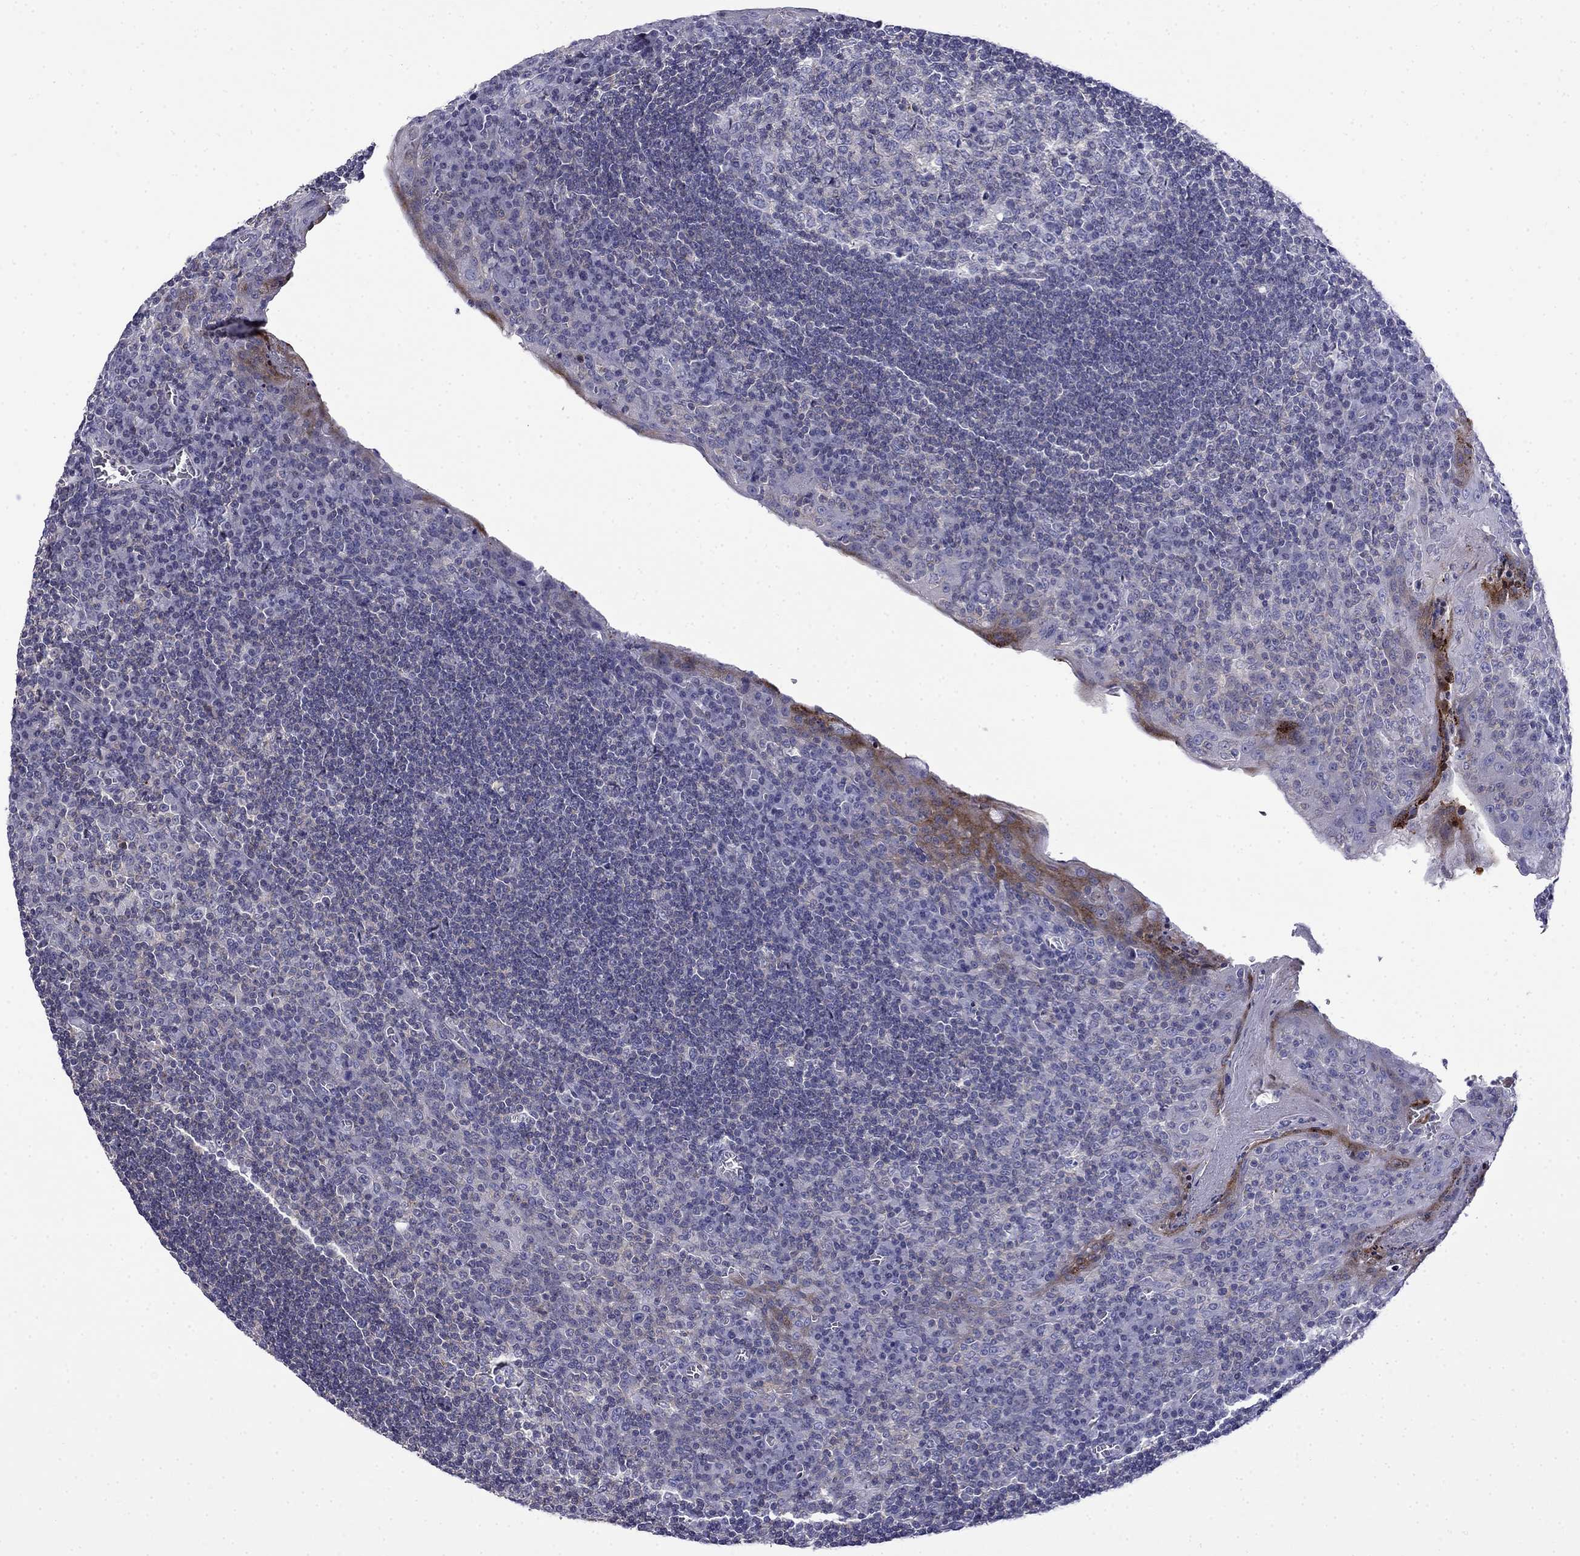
{"staining": {"intensity": "negative", "quantity": "none", "location": "none"}, "tissue": "tonsil", "cell_type": "Germinal center cells", "image_type": "normal", "snomed": [{"axis": "morphology", "description": "Normal tissue, NOS"}, {"axis": "topography", "description": "Tonsil"}], "caption": "Micrograph shows no protein positivity in germinal center cells of benign tonsil. The staining is performed using DAB brown chromogen with nuclei counter-stained in using hematoxylin.", "gene": "PRR18", "patient": {"sex": "female", "age": 13}}